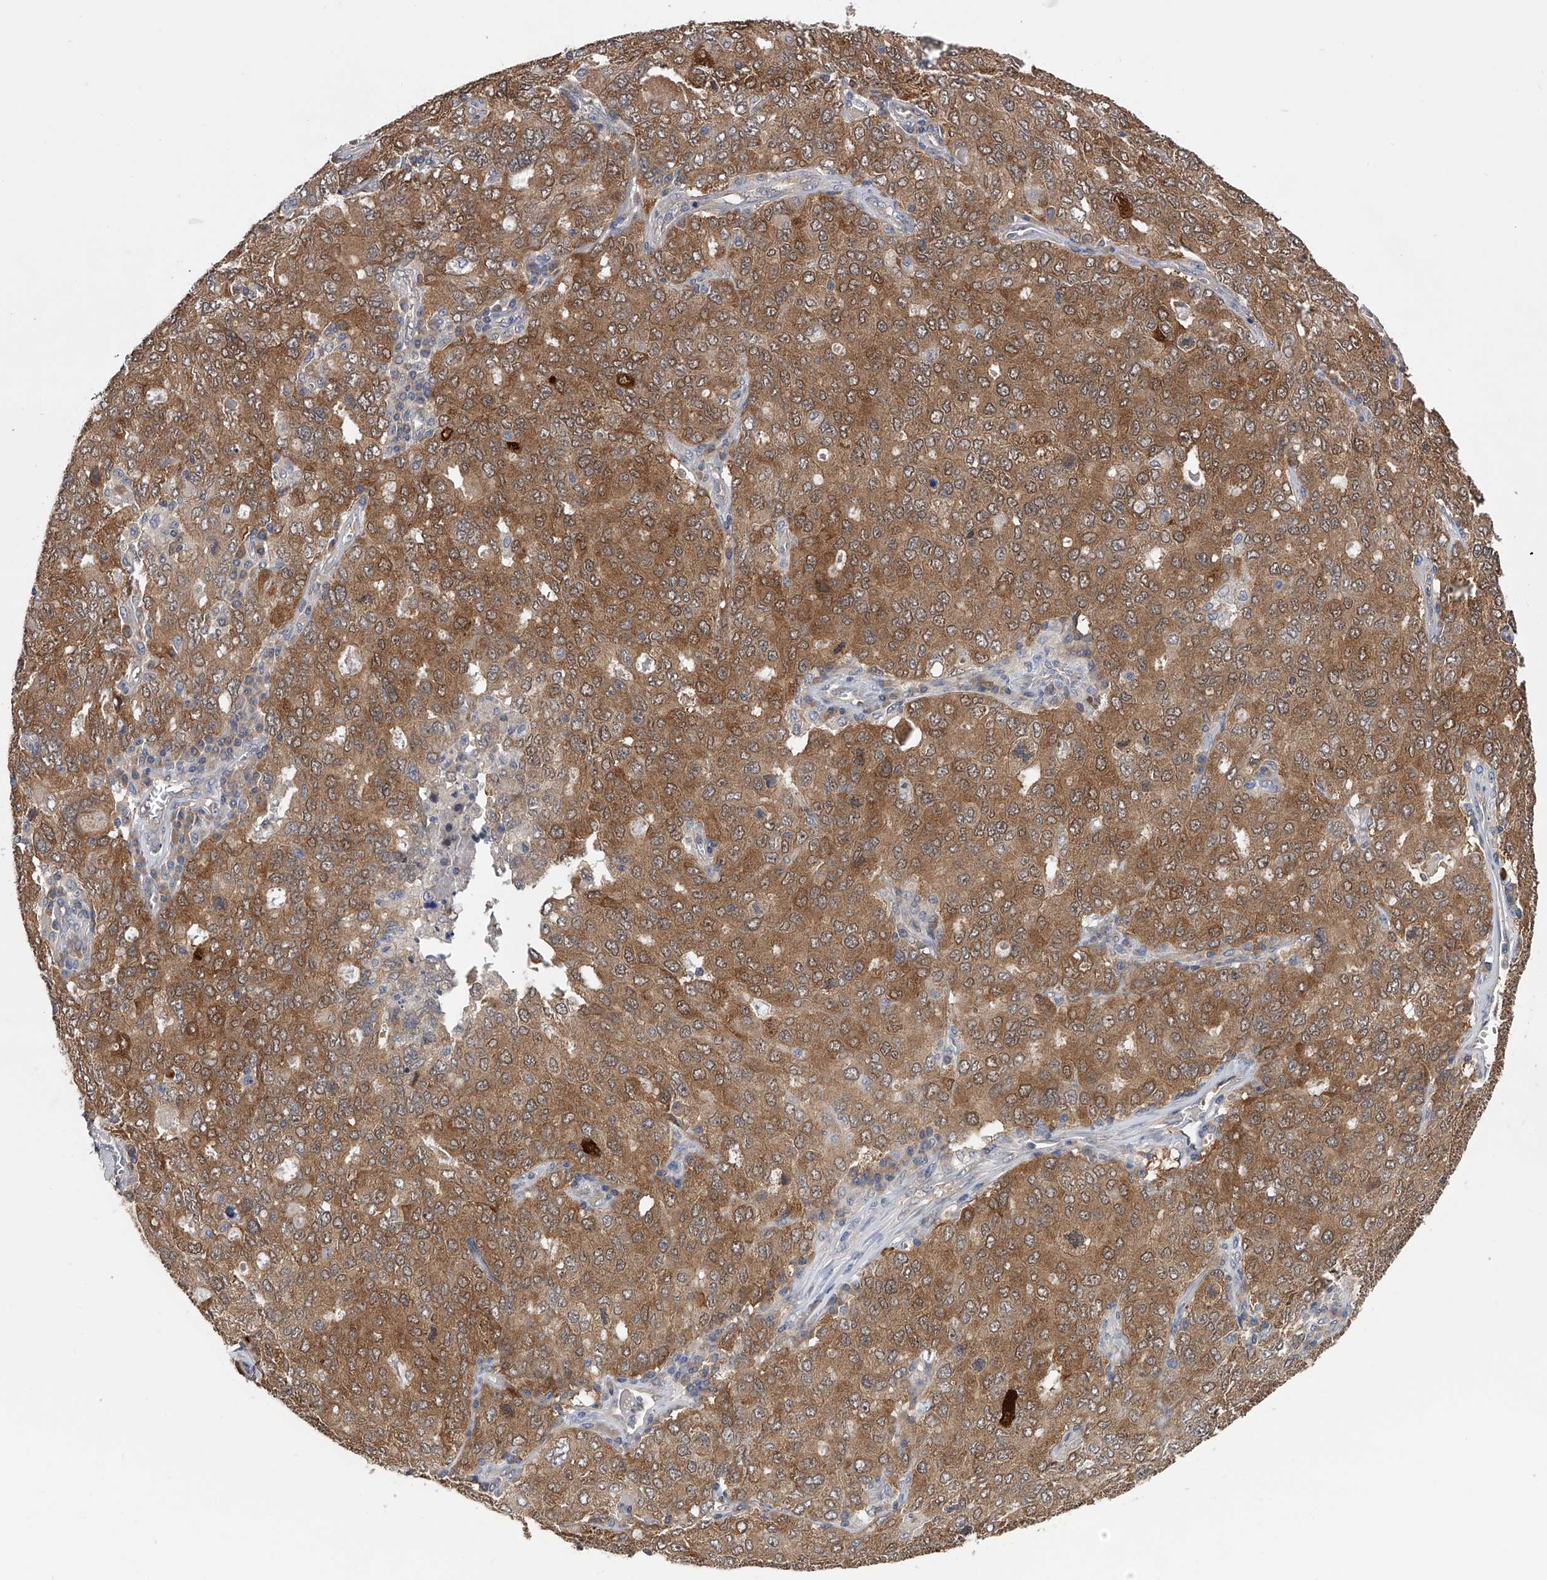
{"staining": {"intensity": "moderate", "quantity": ">75%", "location": "cytoplasmic/membranous"}, "tissue": "ovarian cancer", "cell_type": "Tumor cells", "image_type": "cancer", "snomed": [{"axis": "morphology", "description": "Carcinoma, endometroid"}, {"axis": "topography", "description": "Ovary"}], "caption": "Protein staining reveals moderate cytoplasmic/membranous expression in about >75% of tumor cells in ovarian cancer (endometroid carcinoma).", "gene": "CFAP298", "patient": {"sex": "female", "age": 62}}